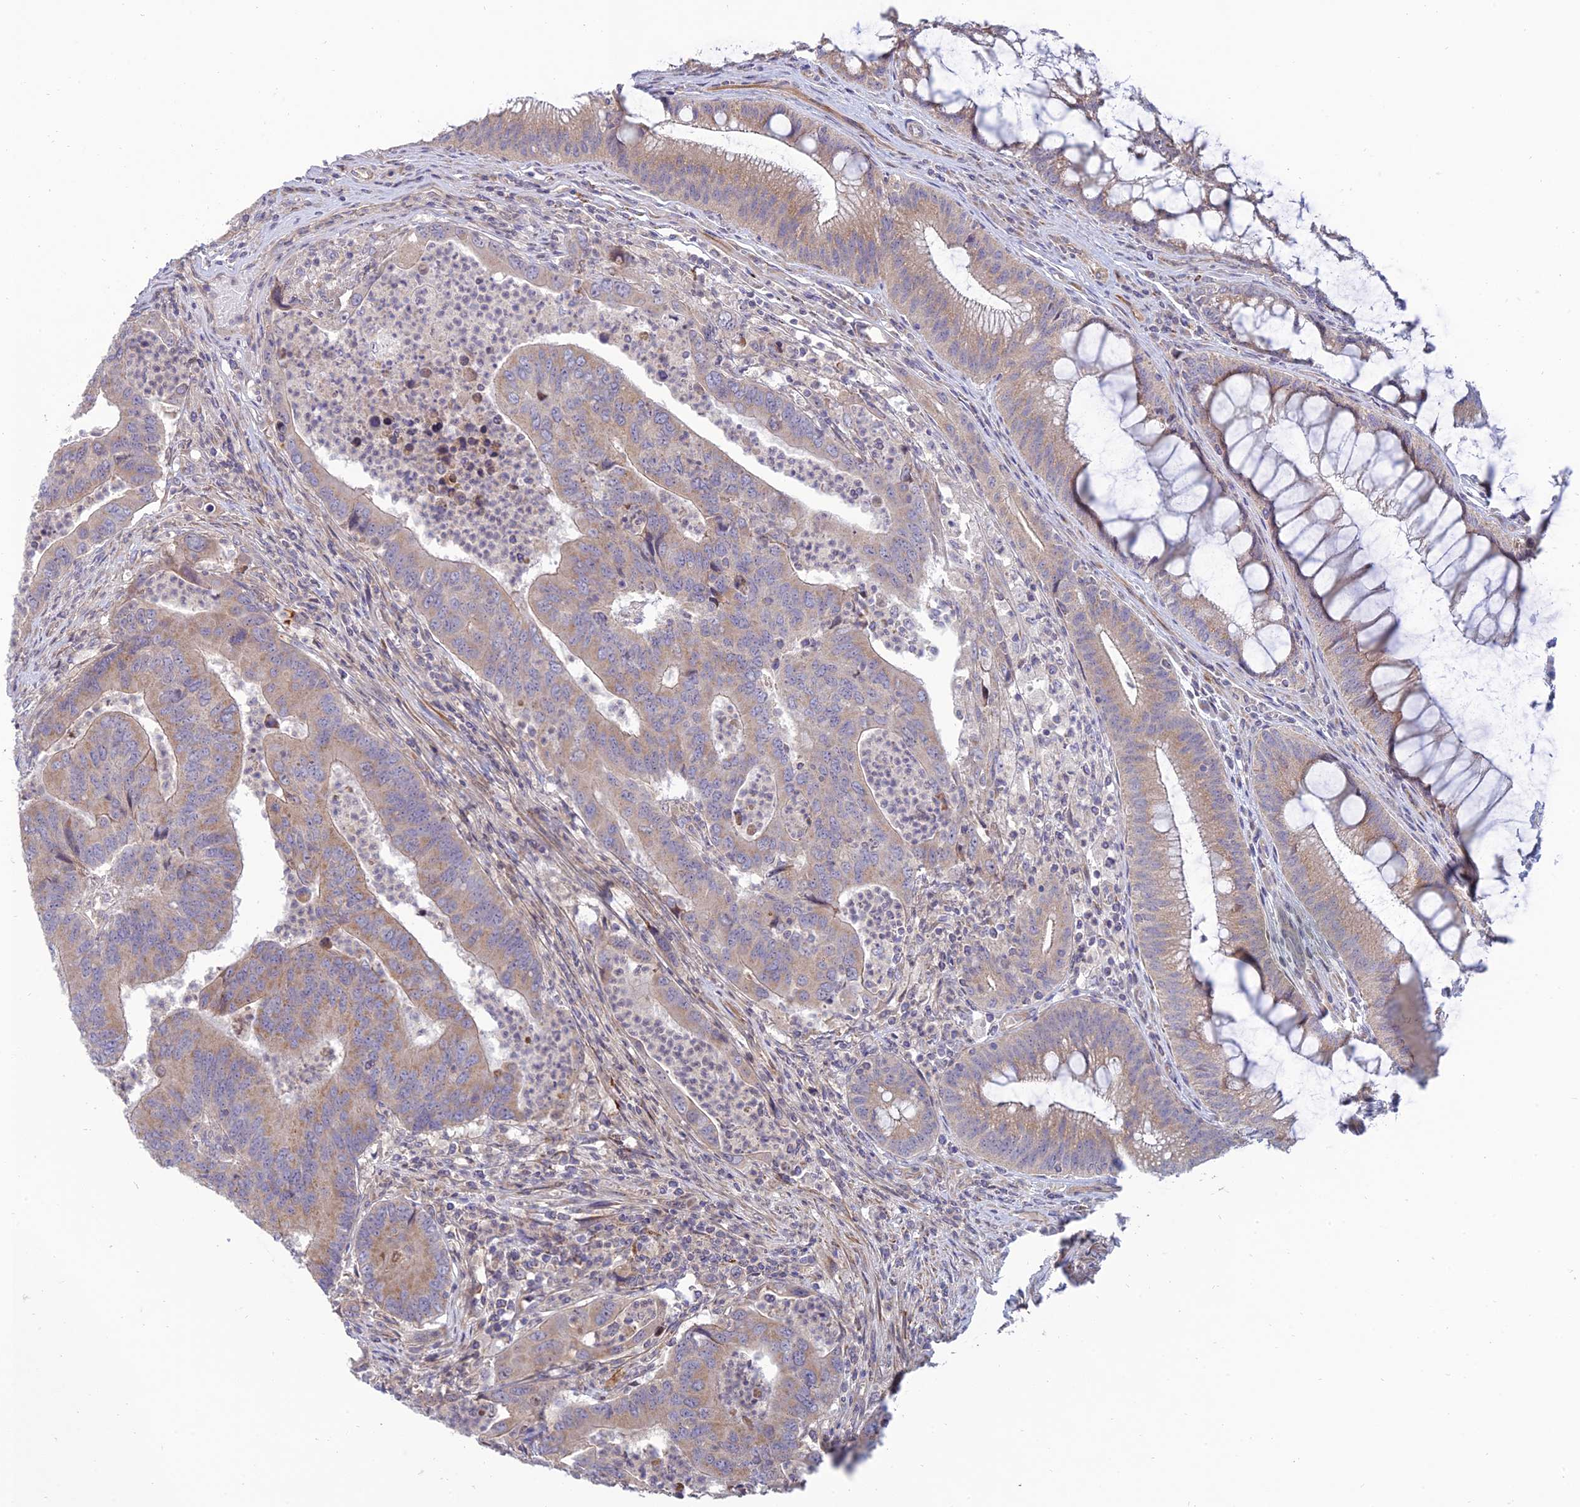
{"staining": {"intensity": "moderate", "quantity": "25%-75%", "location": "cytoplasmic/membranous"}, "tissue": "colorectal cancer", "cell_type": "Tumor cells", "image_type": "cancer", "snomed": [{"axis": "morphology", "description": "Adenocarcinoma, NOS"}, {"axis": "topography", "description": "Colon"}], "caption": "Protein expression analysis of human adenocarcinoma (colorectal) reveals moderate cytoplasmic/membranous expression in about 25%-75% of tumor cells. The staining is performed using DAB brown chromogen to label protein expression. The nuclei are counter-stained blue using hematoxylin.", "gene": "C3orf20", "patient": {"sex": "female", "age": 67}}